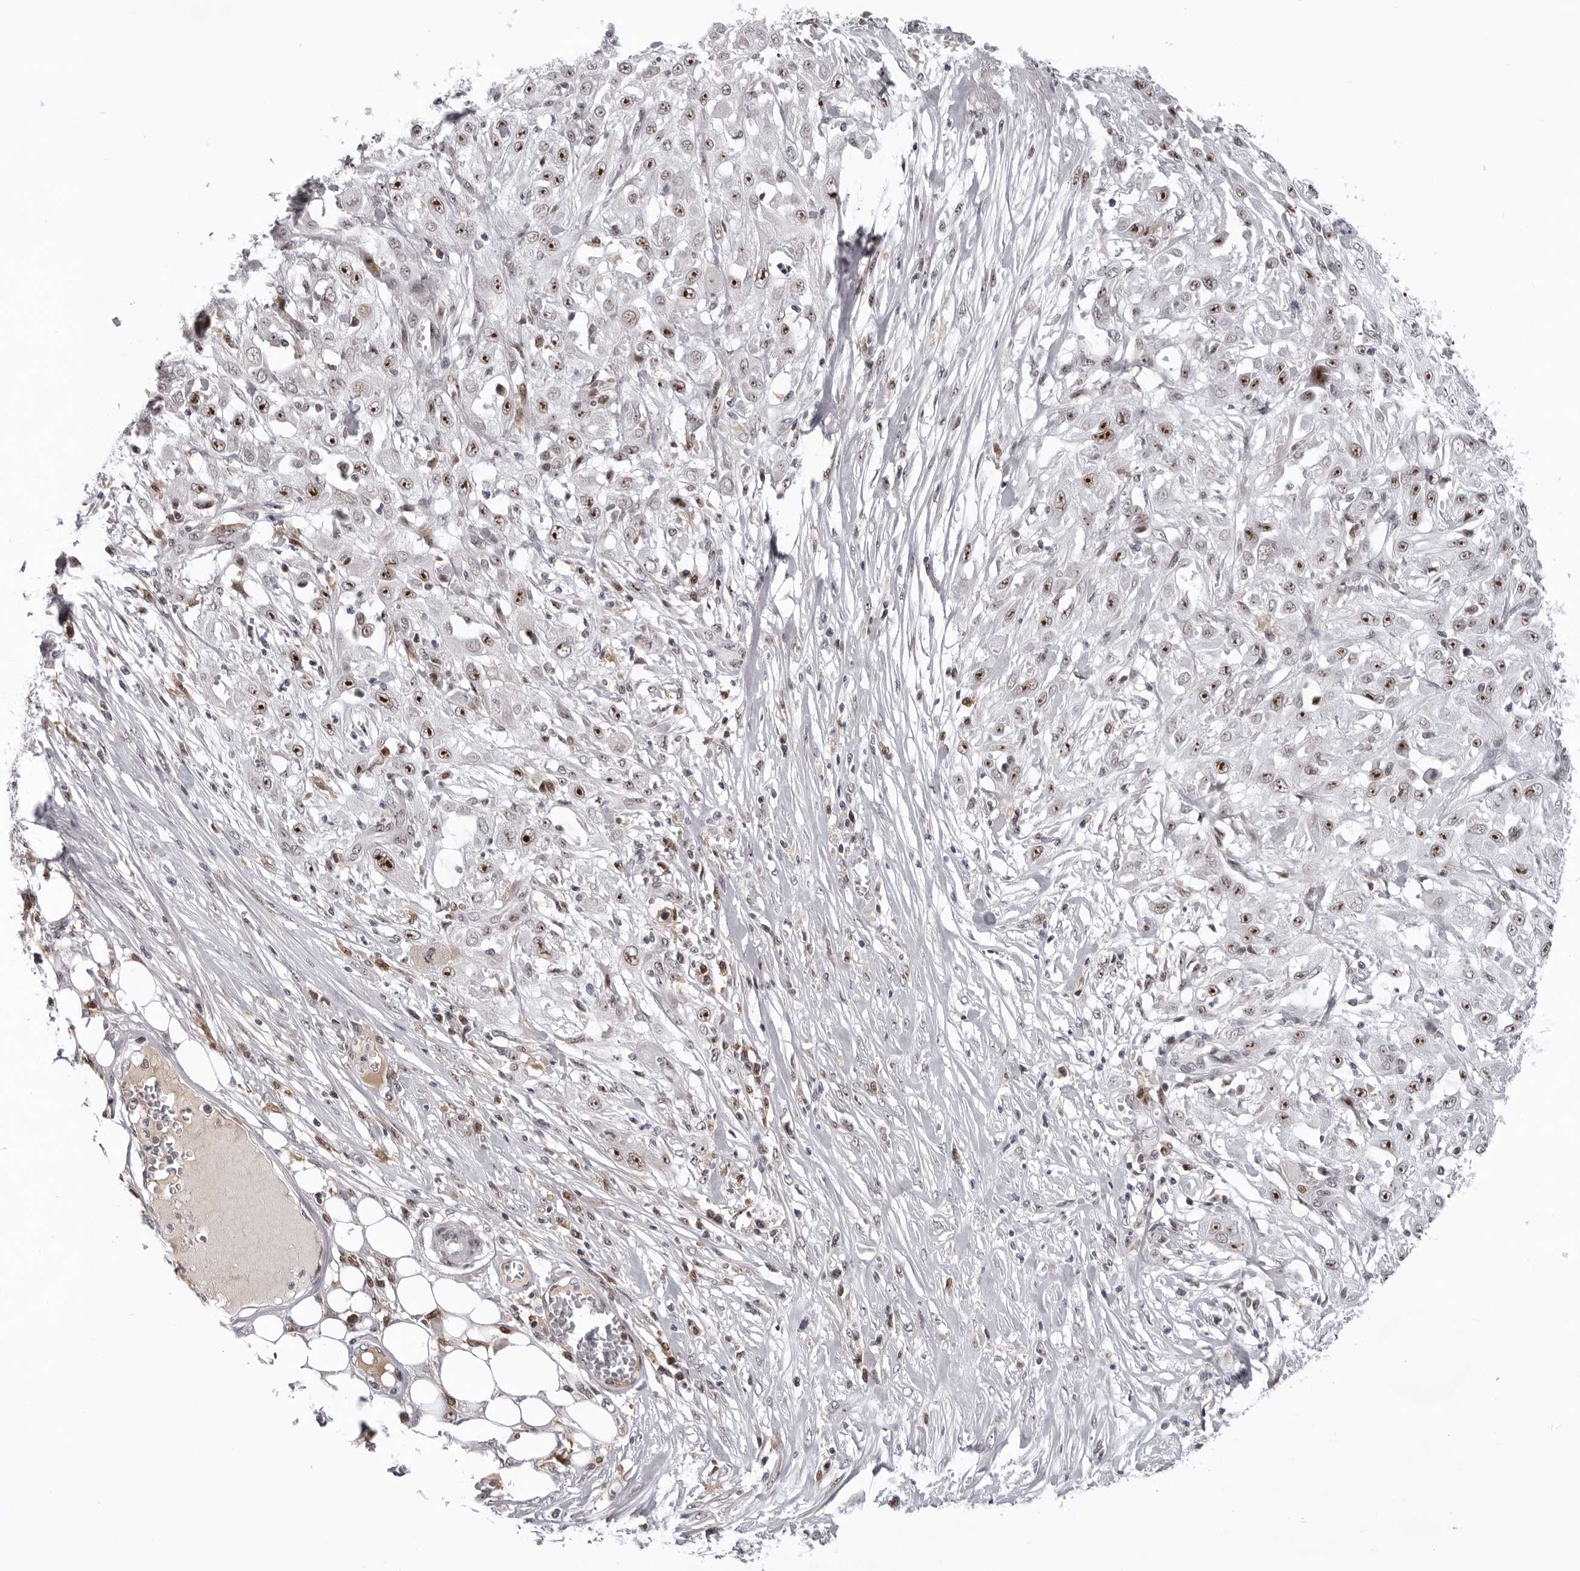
{"staining": {"intensity": "strong", "quantity": ">75%", "location": "nuclear"}, "tissue": "skin cancer", "cell_type": "Tumor cells", "image_type": "cancer", "snomed": [{"axis": "morphology", "description": "Squamous cell carcinoma, NOS"}, {"axis": "morphology", "description": "Squamous cell carcinoma, metastatic, NOS"}, {"axis": "topography", "description": "Skin"}, {"axis": "topography", "description": "Lymph node"}], "caption": "Approximately >75% of tumor cells in skin cancer (metastatic squamous cell carcinoma) exhibit strong nuclear protein positivity as visualized by brown immunohistochemical staining.", "gene": "EXOSC10", "patient": {"sex": "male", "age": 75}}